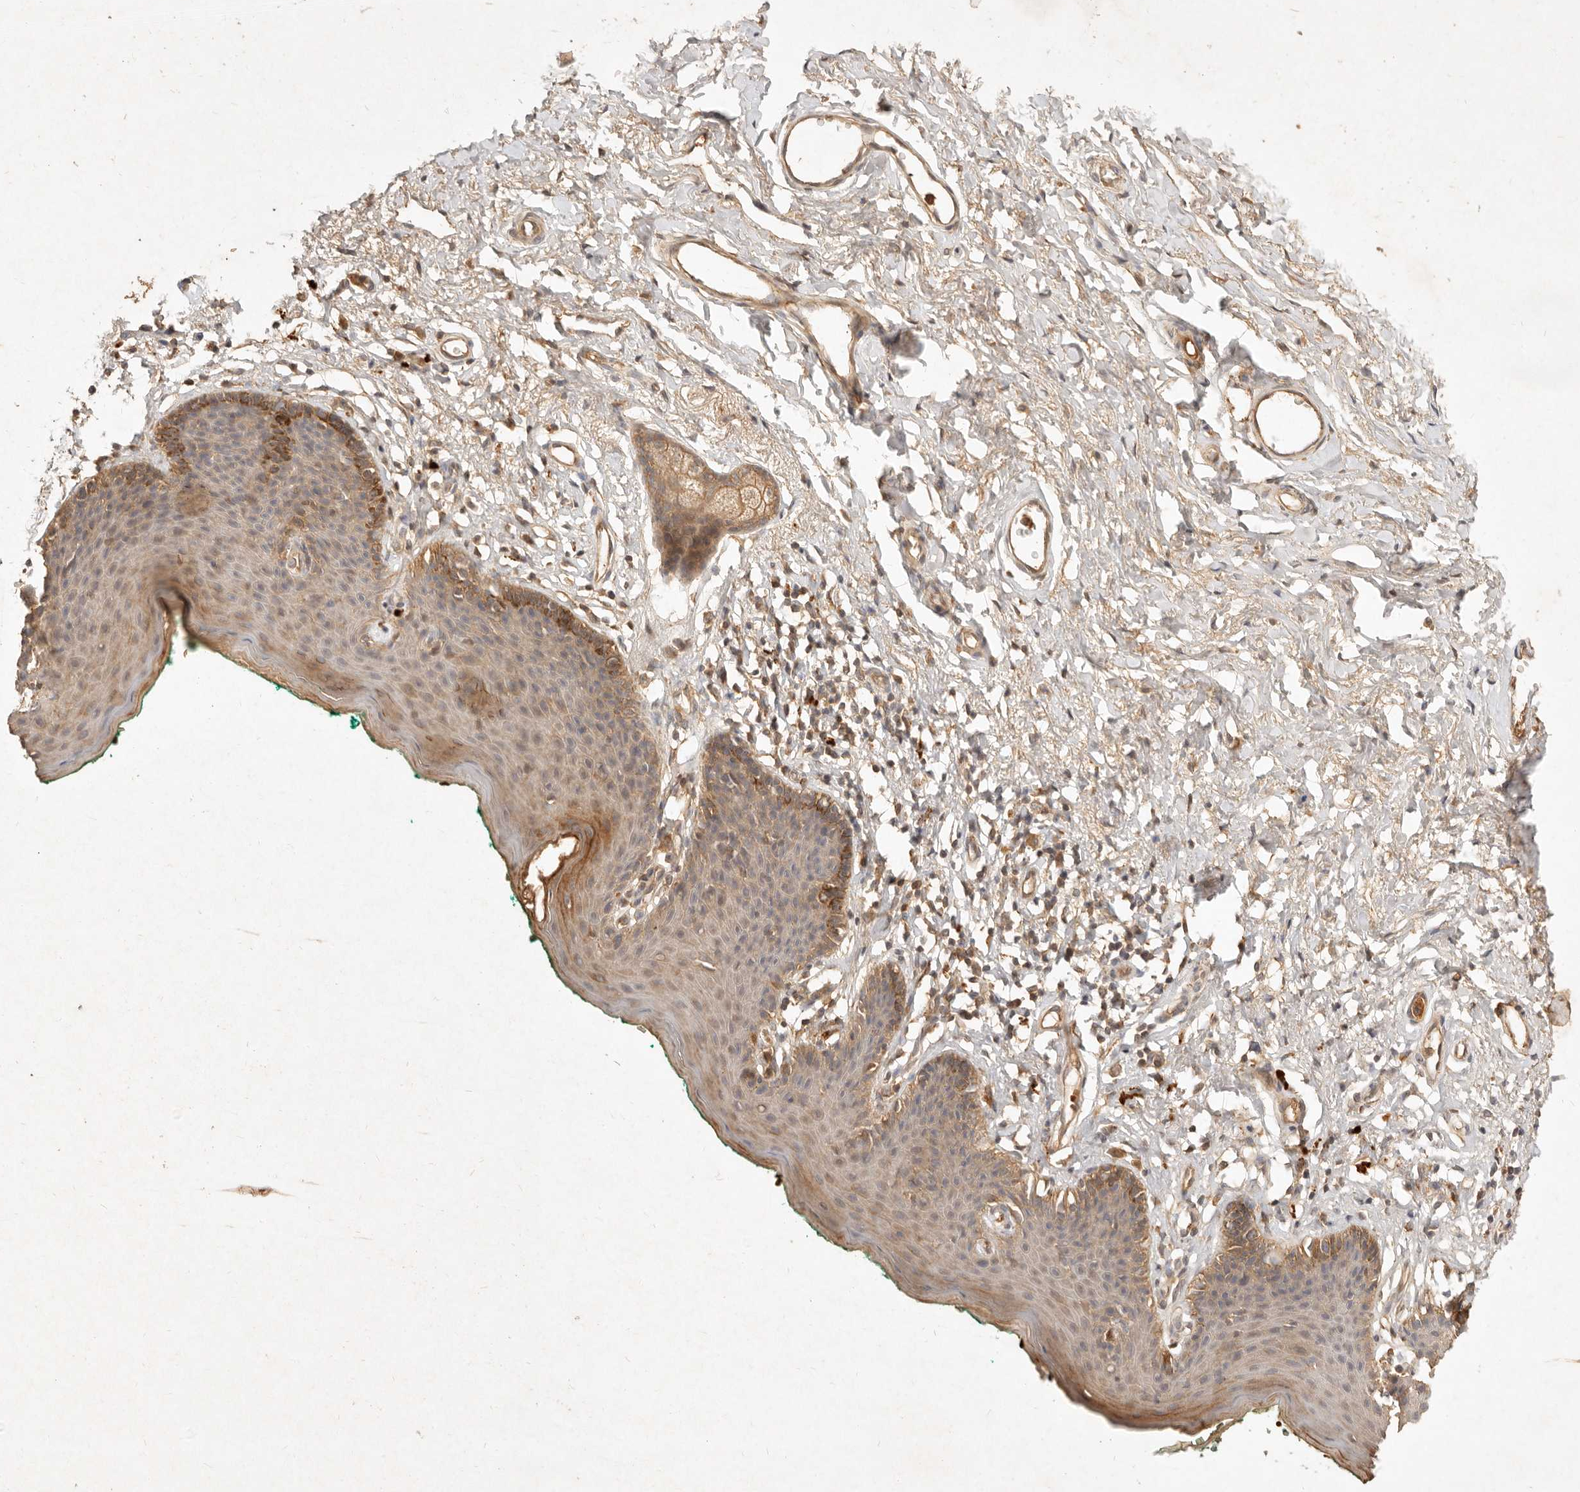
{"staining": {"intensity": "moderate", "quantity": "25%-75%", "location": "cytoplasmic/membranous"}, "tissue": "skin", "cell_type": "Epidermal cells", "image_type": "normal", "snomed": [{"axis": "morphology", "description": "Normal tissue, NOS"}, {"axis": "topography", "description": "Vulva"}], "caption": "Protein expression analysis of unremarkable human skin reveals moderate cytoplasmic/membranous staining in about 25%-75% of epidermal cells.", "gene": "FREM2", "patient": {"sex": "female", "age": 66}}